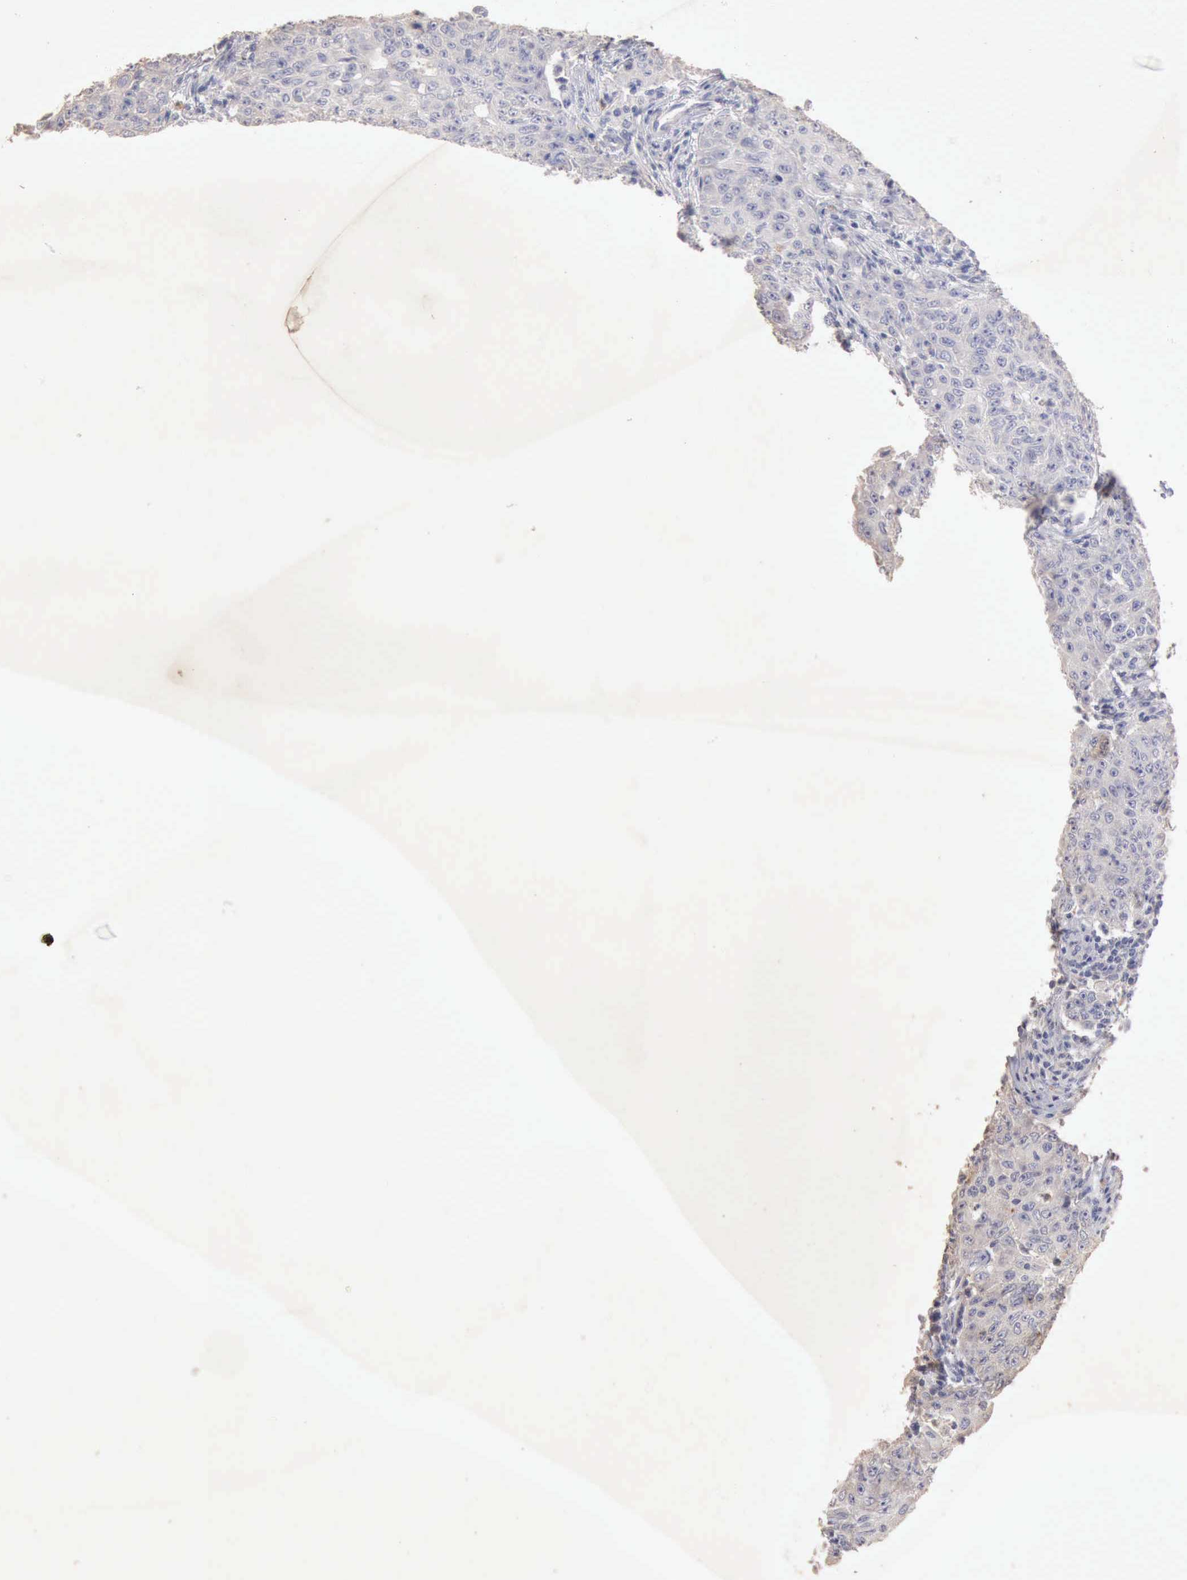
{"staining": {"intensity": "negative", "quantity": "none", "location": "none"}, "tissue": "lymph node", "cell_type": "Germinal center cells", "image_type": "normal", "snomed": [{"axis": "morphology", "description": "Normal tissue, NOS"}, {"axis": "topography", "description": "Lymph node"}], "caption": "Unremarkable lymph node was stained to show a protein in brown. There is no significant positivity in germinal center cells. (DAB immunohistochemistry (IHC) visualized using brightfield microscopy, high magnification).", "gene": "KRT6B", "patient": {"sex": "female", "age": 42}}